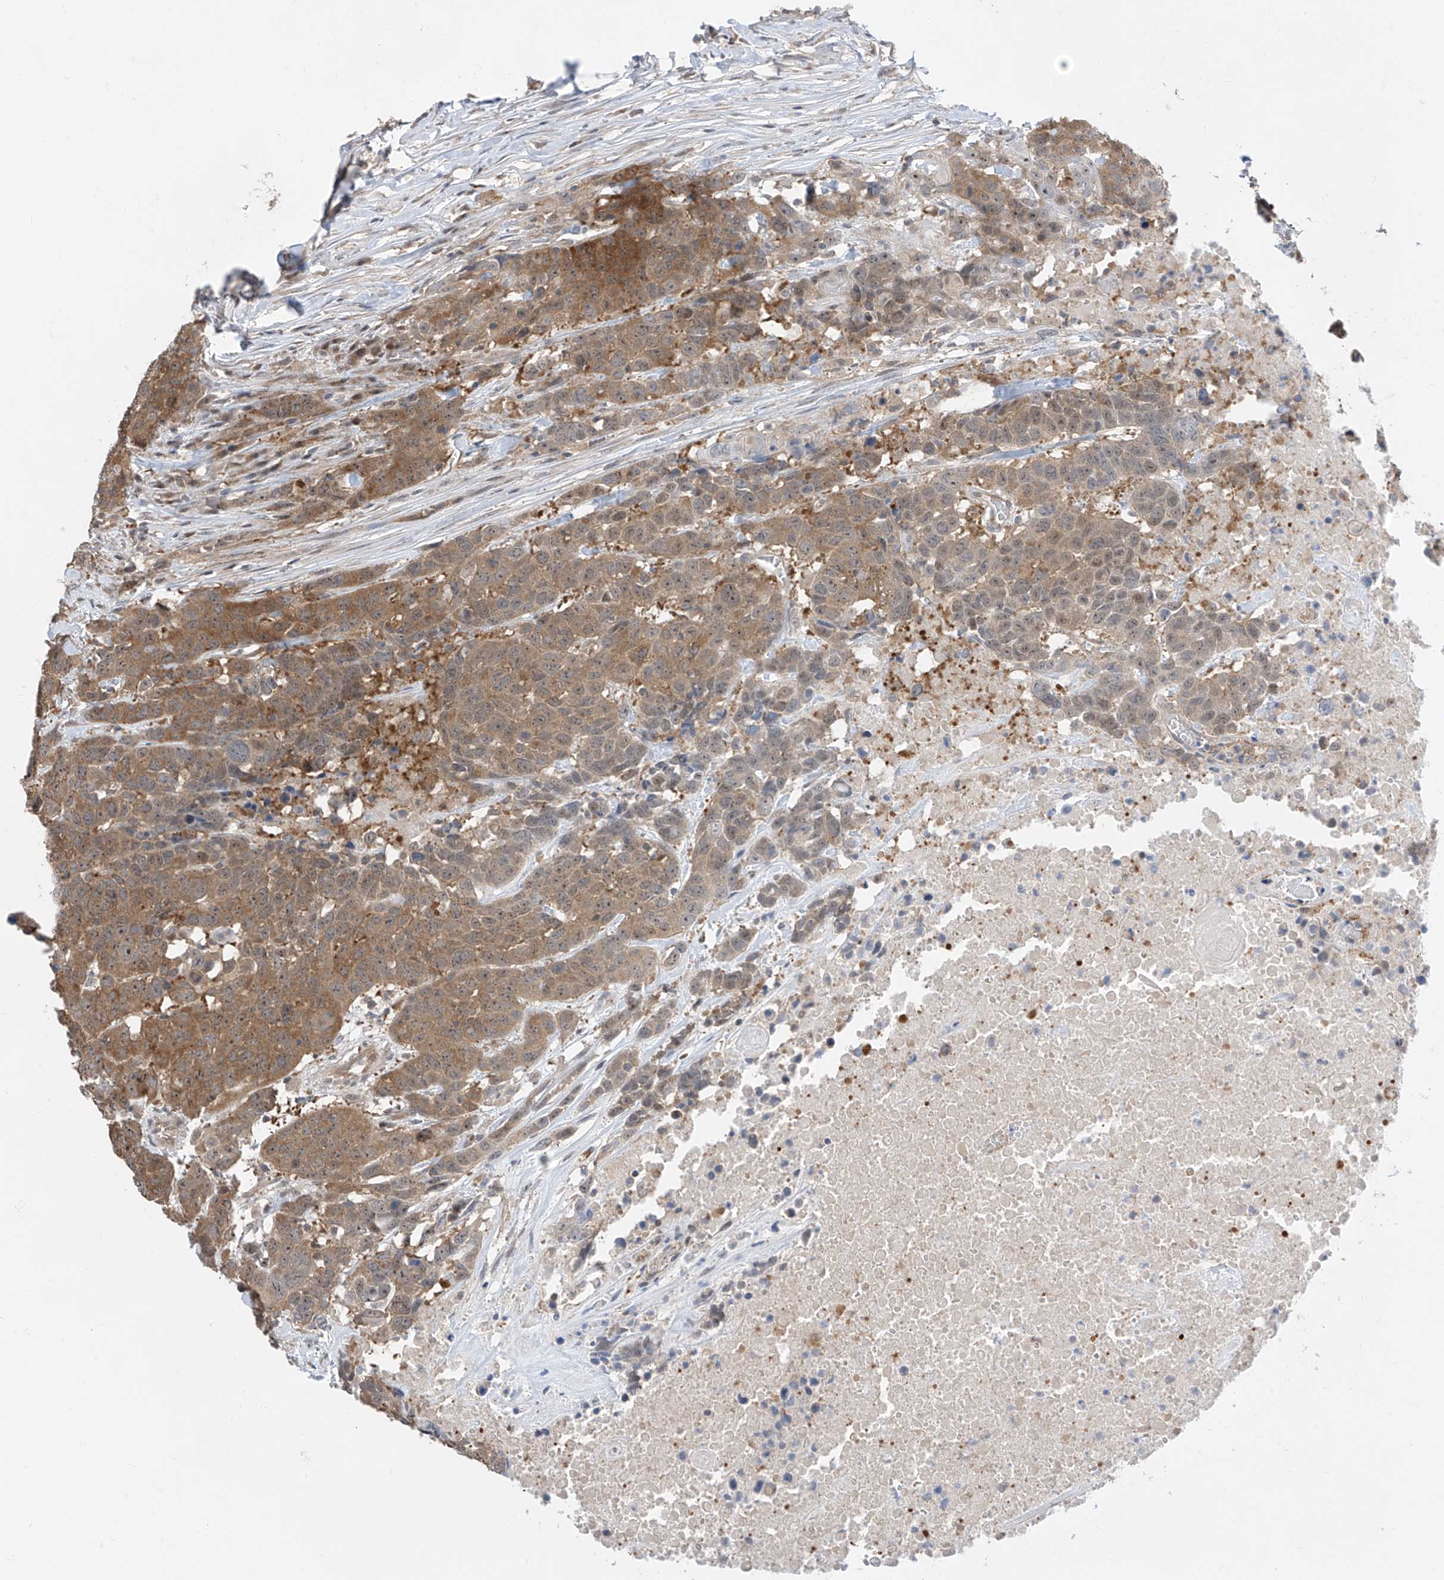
{"staining": {"intensity": "moderate", "quantity": ">75%", "location": "cytoplasmic/membranous"}, "tissue": "head and neck cancer", "cell_type": "Tumor cells", "image_type": "cancer", "snomed": [{"axis": "morphology", "description": "Squamous cell carcinoma, NOS"}, {"axis": "topography", "description": "Head-Neck"}], "caption": "A photomicrograph of squamous cell carcinoma (head and neck) stained for a protein demonstrates moderate cytoplasmic/membranous brown staining in tumor cells. Using DAB (3,3'-diaminobenzidine) (brown) and hematoxylin (blue) stains, captured at high magnification using brightfield microscopy.", "gene": "TTC38", "patient": {"sex": "male", "age": 66}}